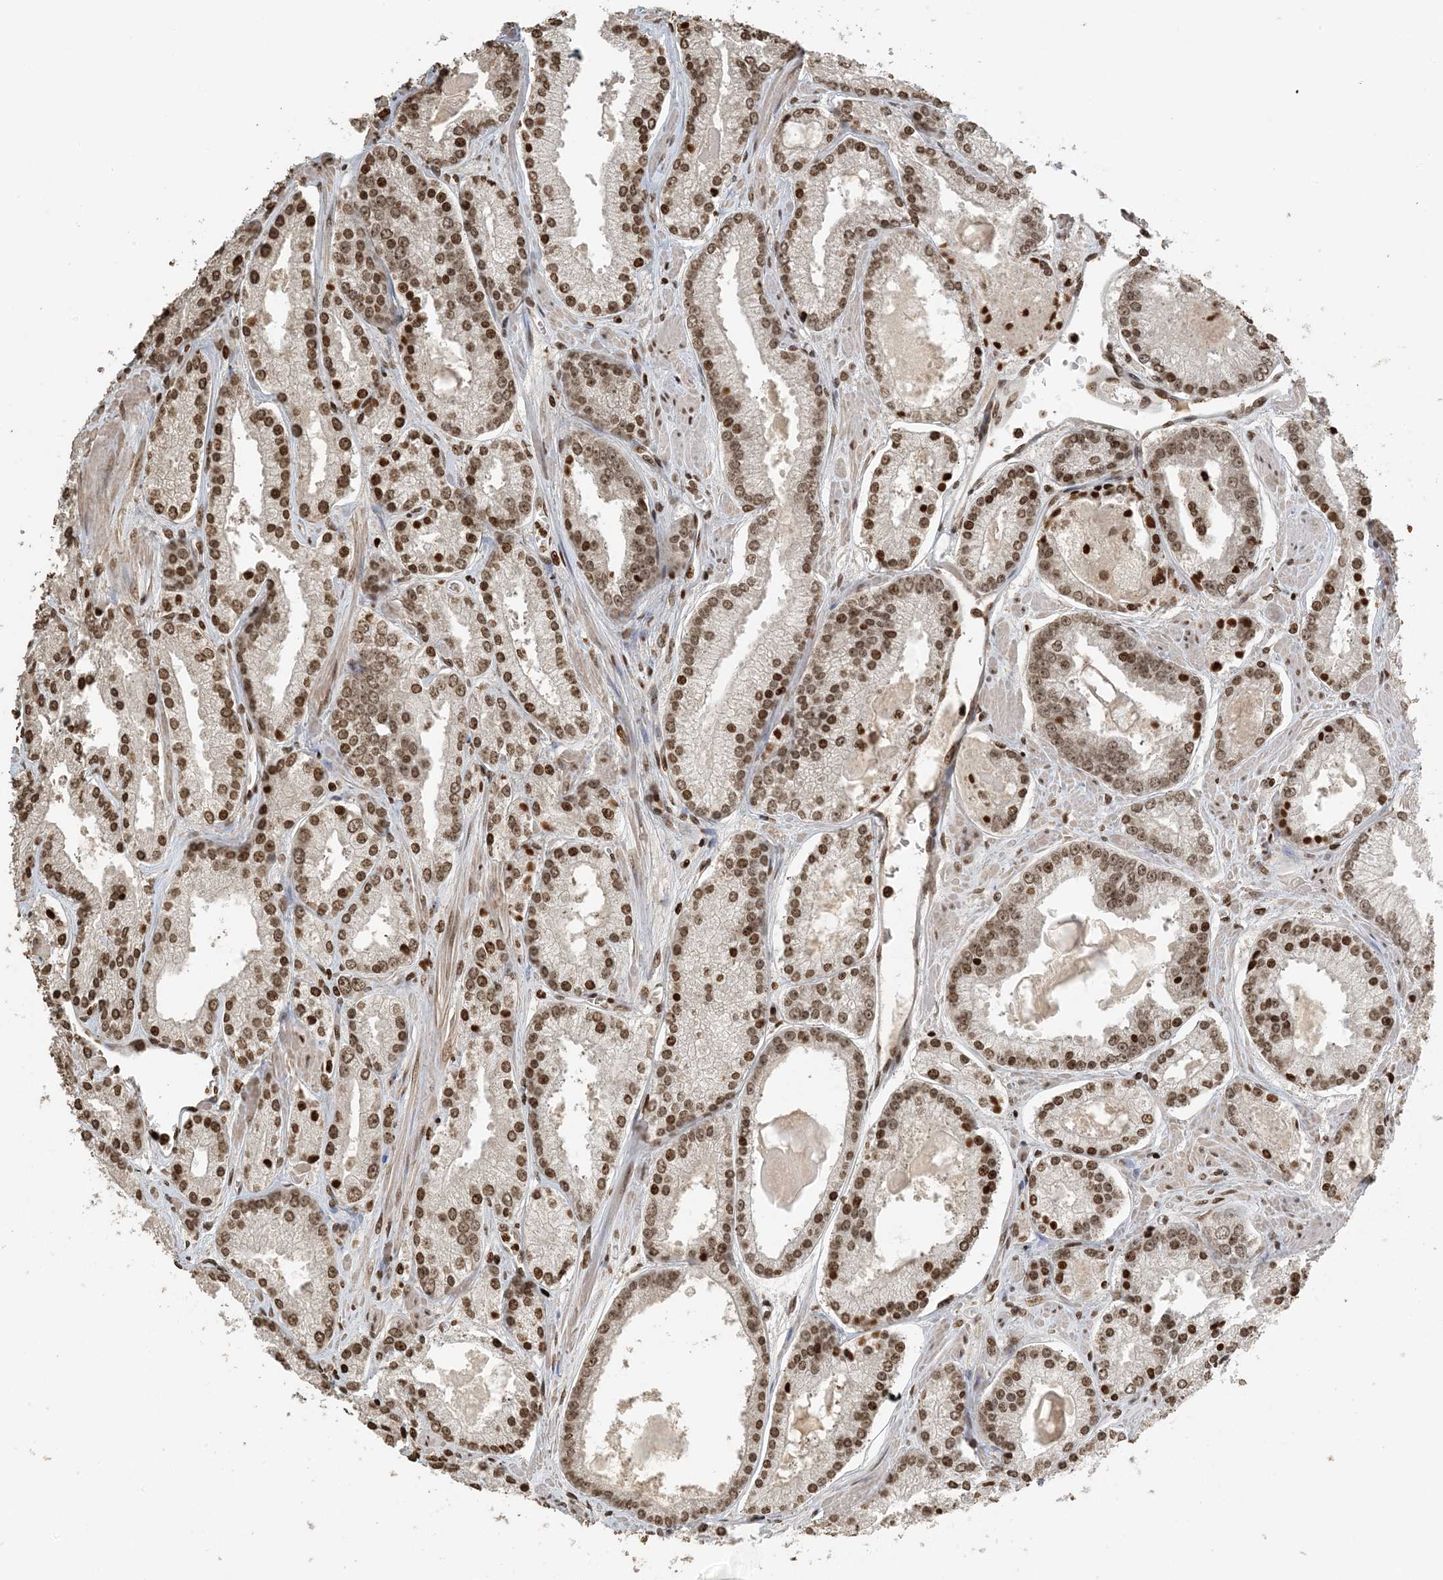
{"staining": {"intensity": "moderate", "quantity": ">75%", "location": "nuclear"}, "tissue": "prostate cancer", "cell_type": "Tumor cells", "image_type": "cancer", "snomed": [{"axis": "morphology", "description": "Adenocarcinoma, Low grade"}, {"axis": "topography", "description": "Prostate"}], "caption": "DAB (3,3'-diaminobenzidine) immunohistochemical staining of human prostate cancer (low-grade adenocarcinoma) shows moderate nuclear protein positivity in approximately >75% of tumor cells. Immunohistochemistry stains the protein of interest in brown and the nuclei are stained blue.", "gene": "H3-3B", "patient": {"sex": "male", "age": 54}}